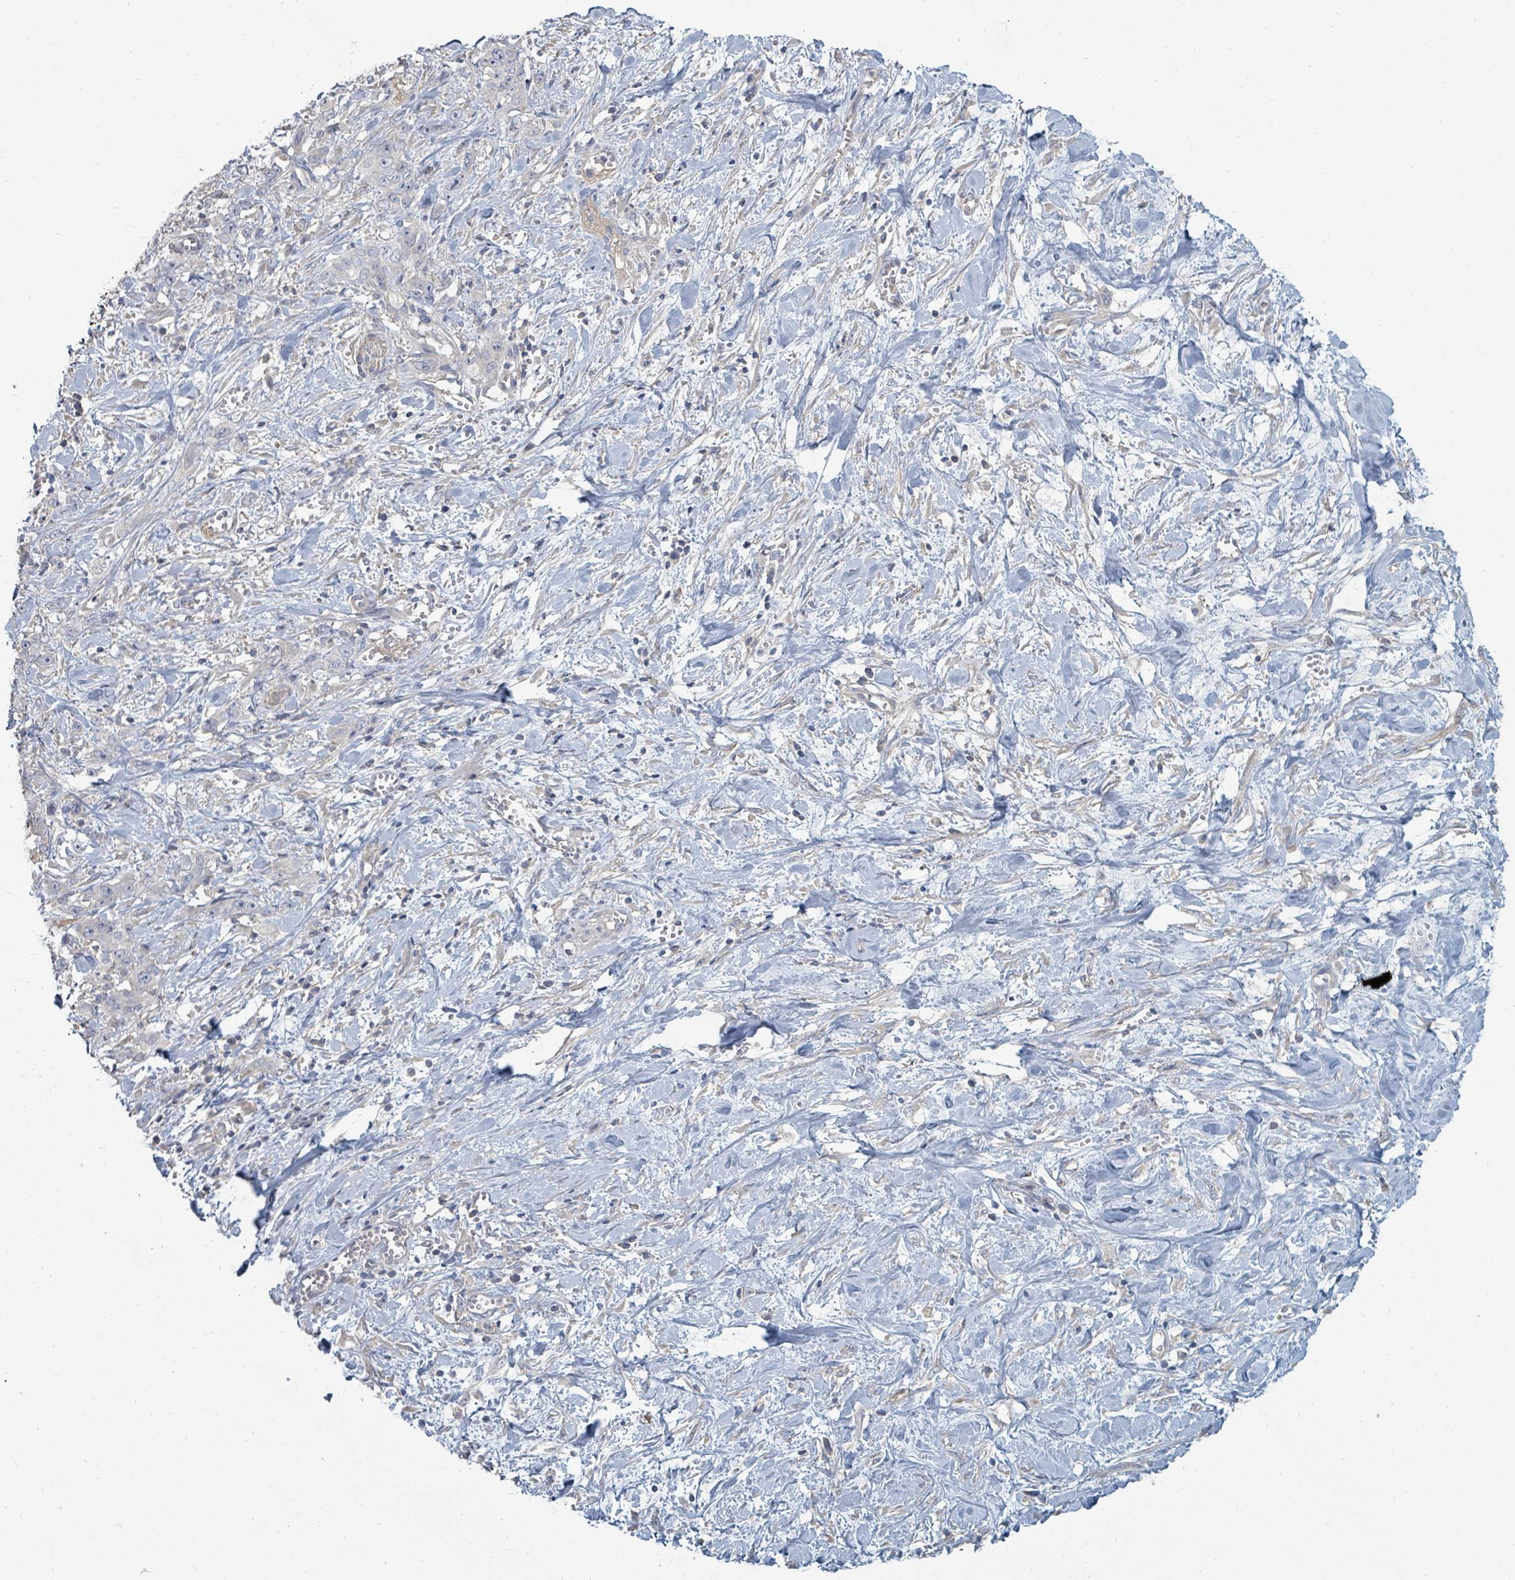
{"staining": {"intensity": "negative", "quantity": "none", "location": "none"}, "tissue": "stomach cancer", "cell_type": "Tumor cells", "image_type": "cancer", "snomed": [{"axis": "morphology", "description": "Adenocarcinoma, NOS"}, {"axis": "topography", "description": "Stomach, upper"}], "caption": "Micrograph shows no significant protein staining in tumor cells of stomach cancer.", "gene": "ARGFX", "patient": {"sex": "male", "age": 62}}